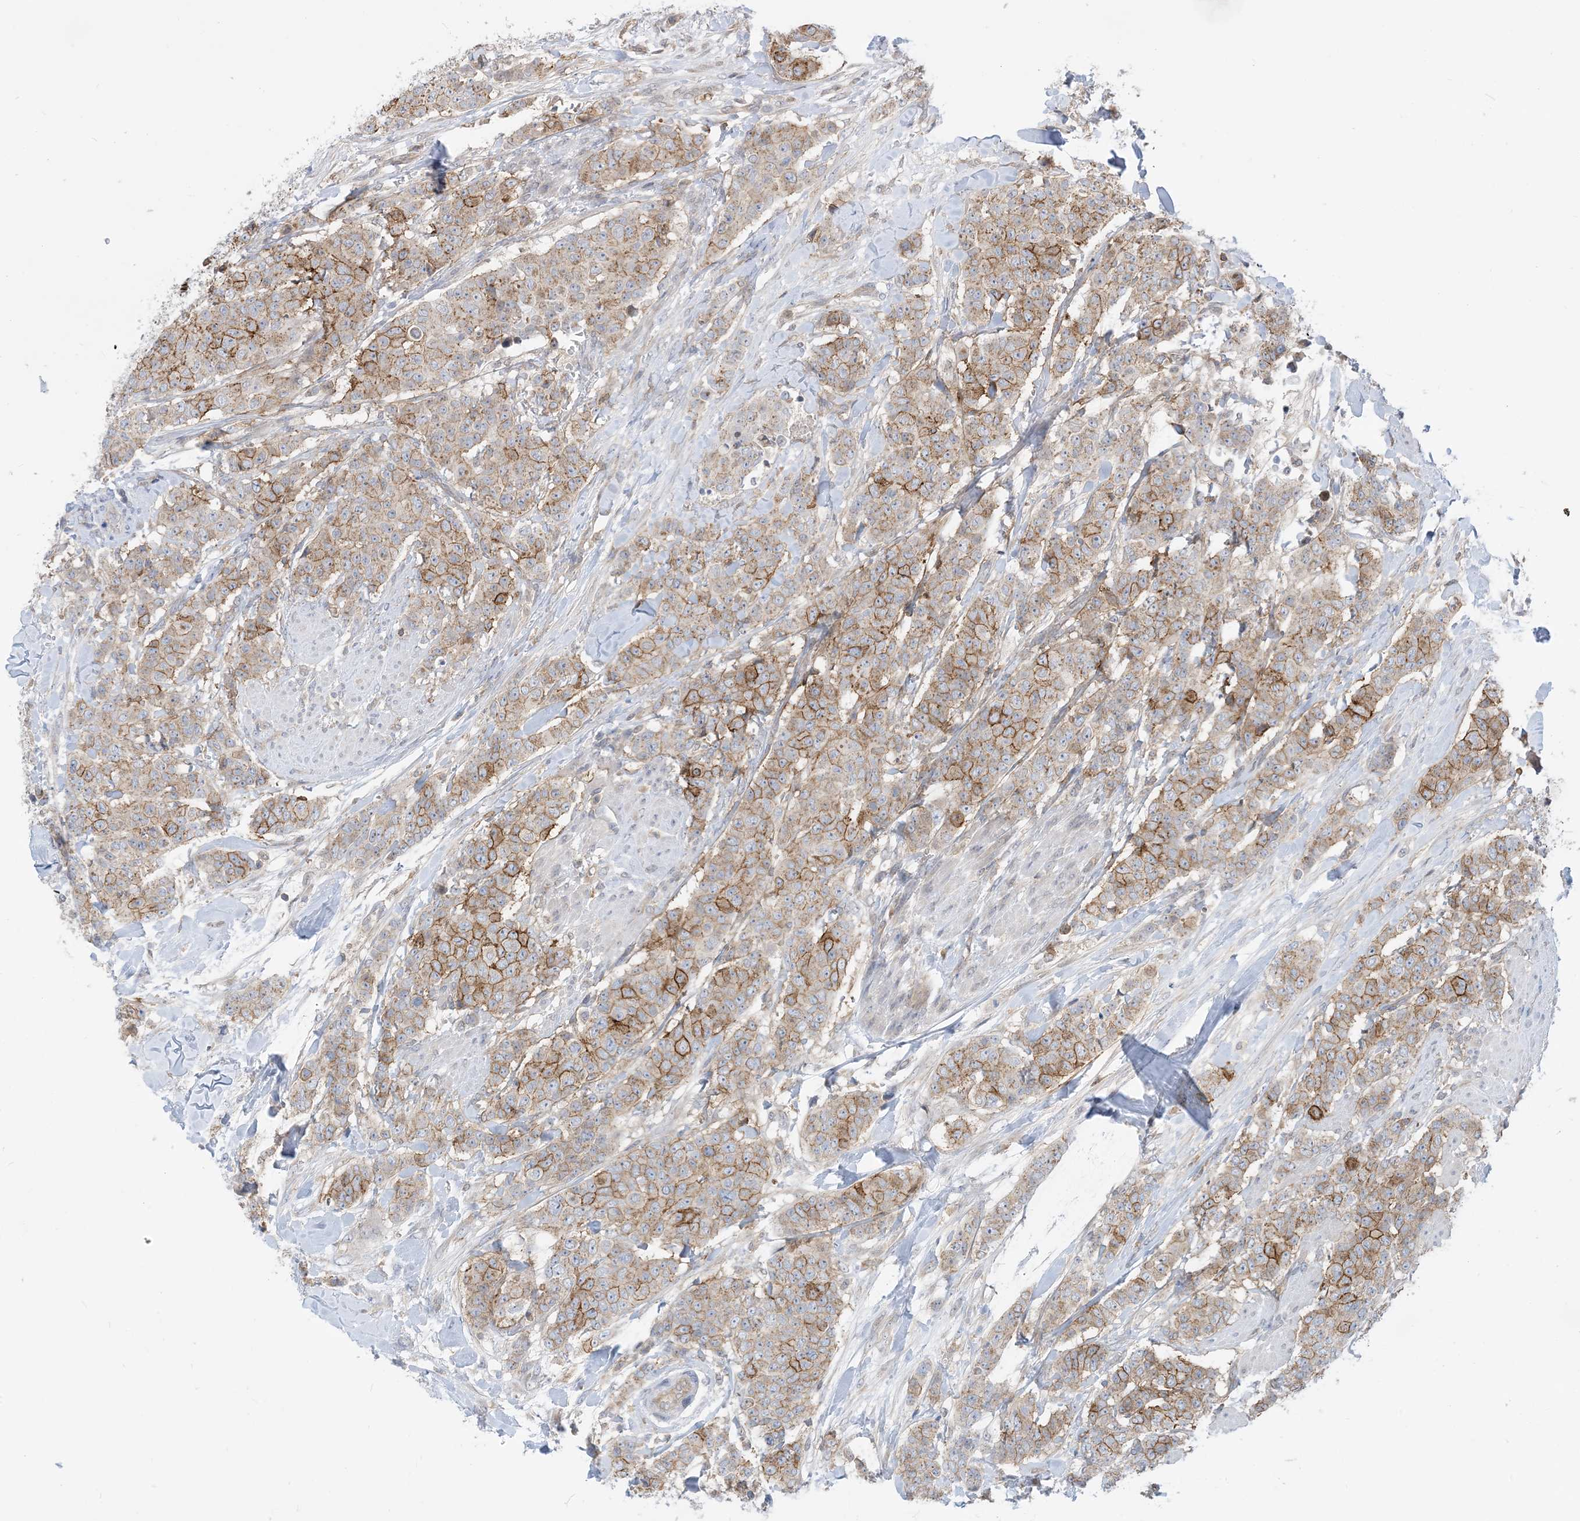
{"staining": {"intensity": "moderate", "quantity": "25%-75%", "location": "cytoplasmic/membranous"}, "tissue": "breast cancer", "cell_type": "Tumor cells", "image_type": "cancer", "snomed": [{"axis": "morphology", "description": "Duct carcinoma"}, {"axis": "topography", "description": "Breast"}], "caption": "Tumor cells display moderate cytoplasmic/membranous positivity in about 25%-75% of cells in breast cancer.", "gene": "CASP4", "patient": {"sex": "female", "age": 40}}